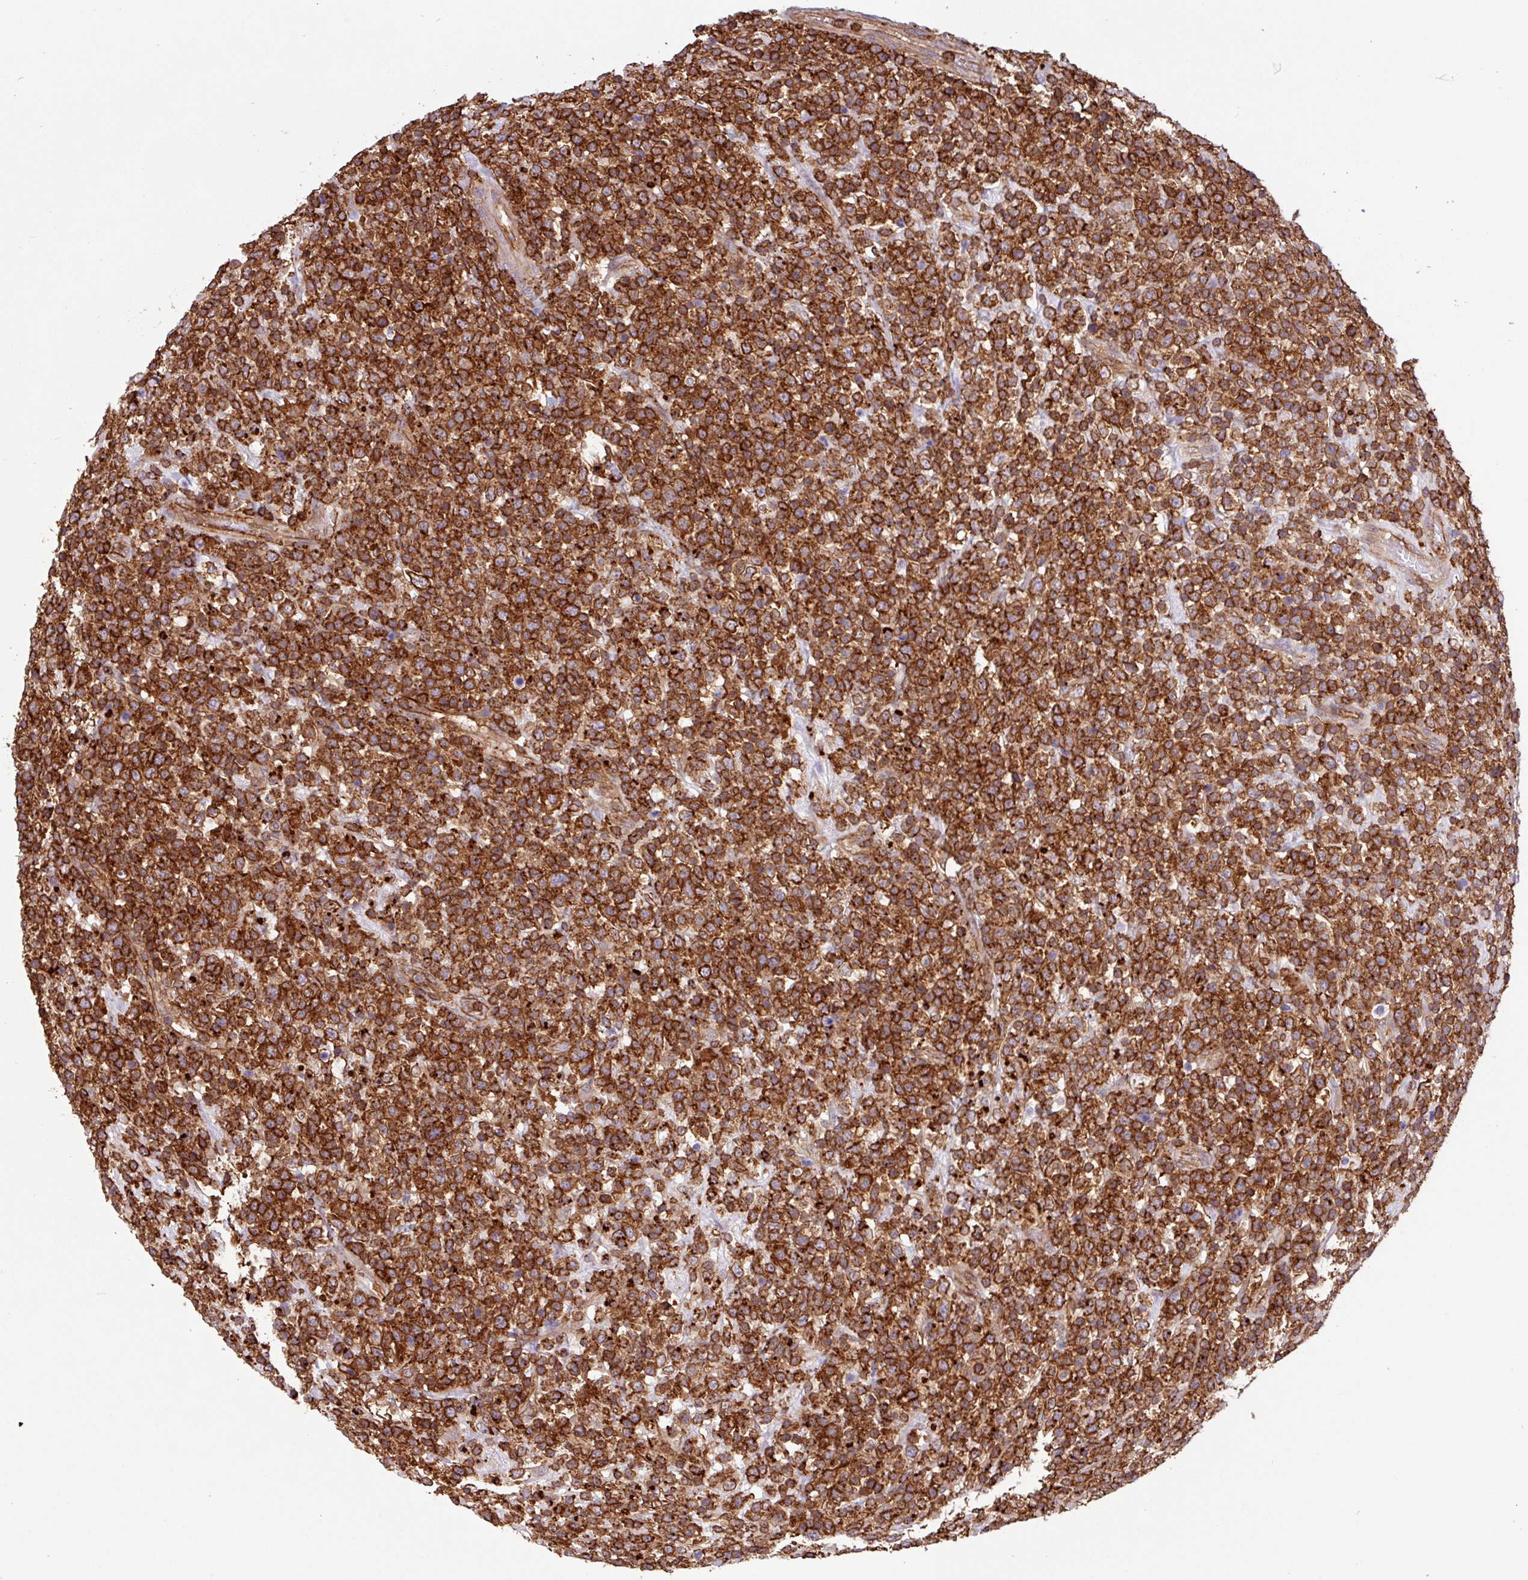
{"staining": {"intensity": "strong", "quantity": ">75%", "location": "cytoplasmic/membranous"}, "tissue": "lymphoma", "cell_type": "Tumor cells", "image_type": "cancer", "snomed": [{"axis": "morphology", "description": "Malignant lymphoma, non-Hodgkin's type, High grade"}, {"axis": "topography", "description": "Colon"}], "caption": "IHC staining of lymphoma, which demonstrates high levels of strong cytoplasmic/membranous staining in approximately >75% of tumor cells indicating strong cytoplasmic/membranous protein expression. The staining was performed using DAB (3,3'-diaminobenzidine) (brown) for protein detection and nuclei were counterstained in hematoxylin (blue).", "gene": "PPP1R18", "patient": {"sex": "female", "age": 53}}